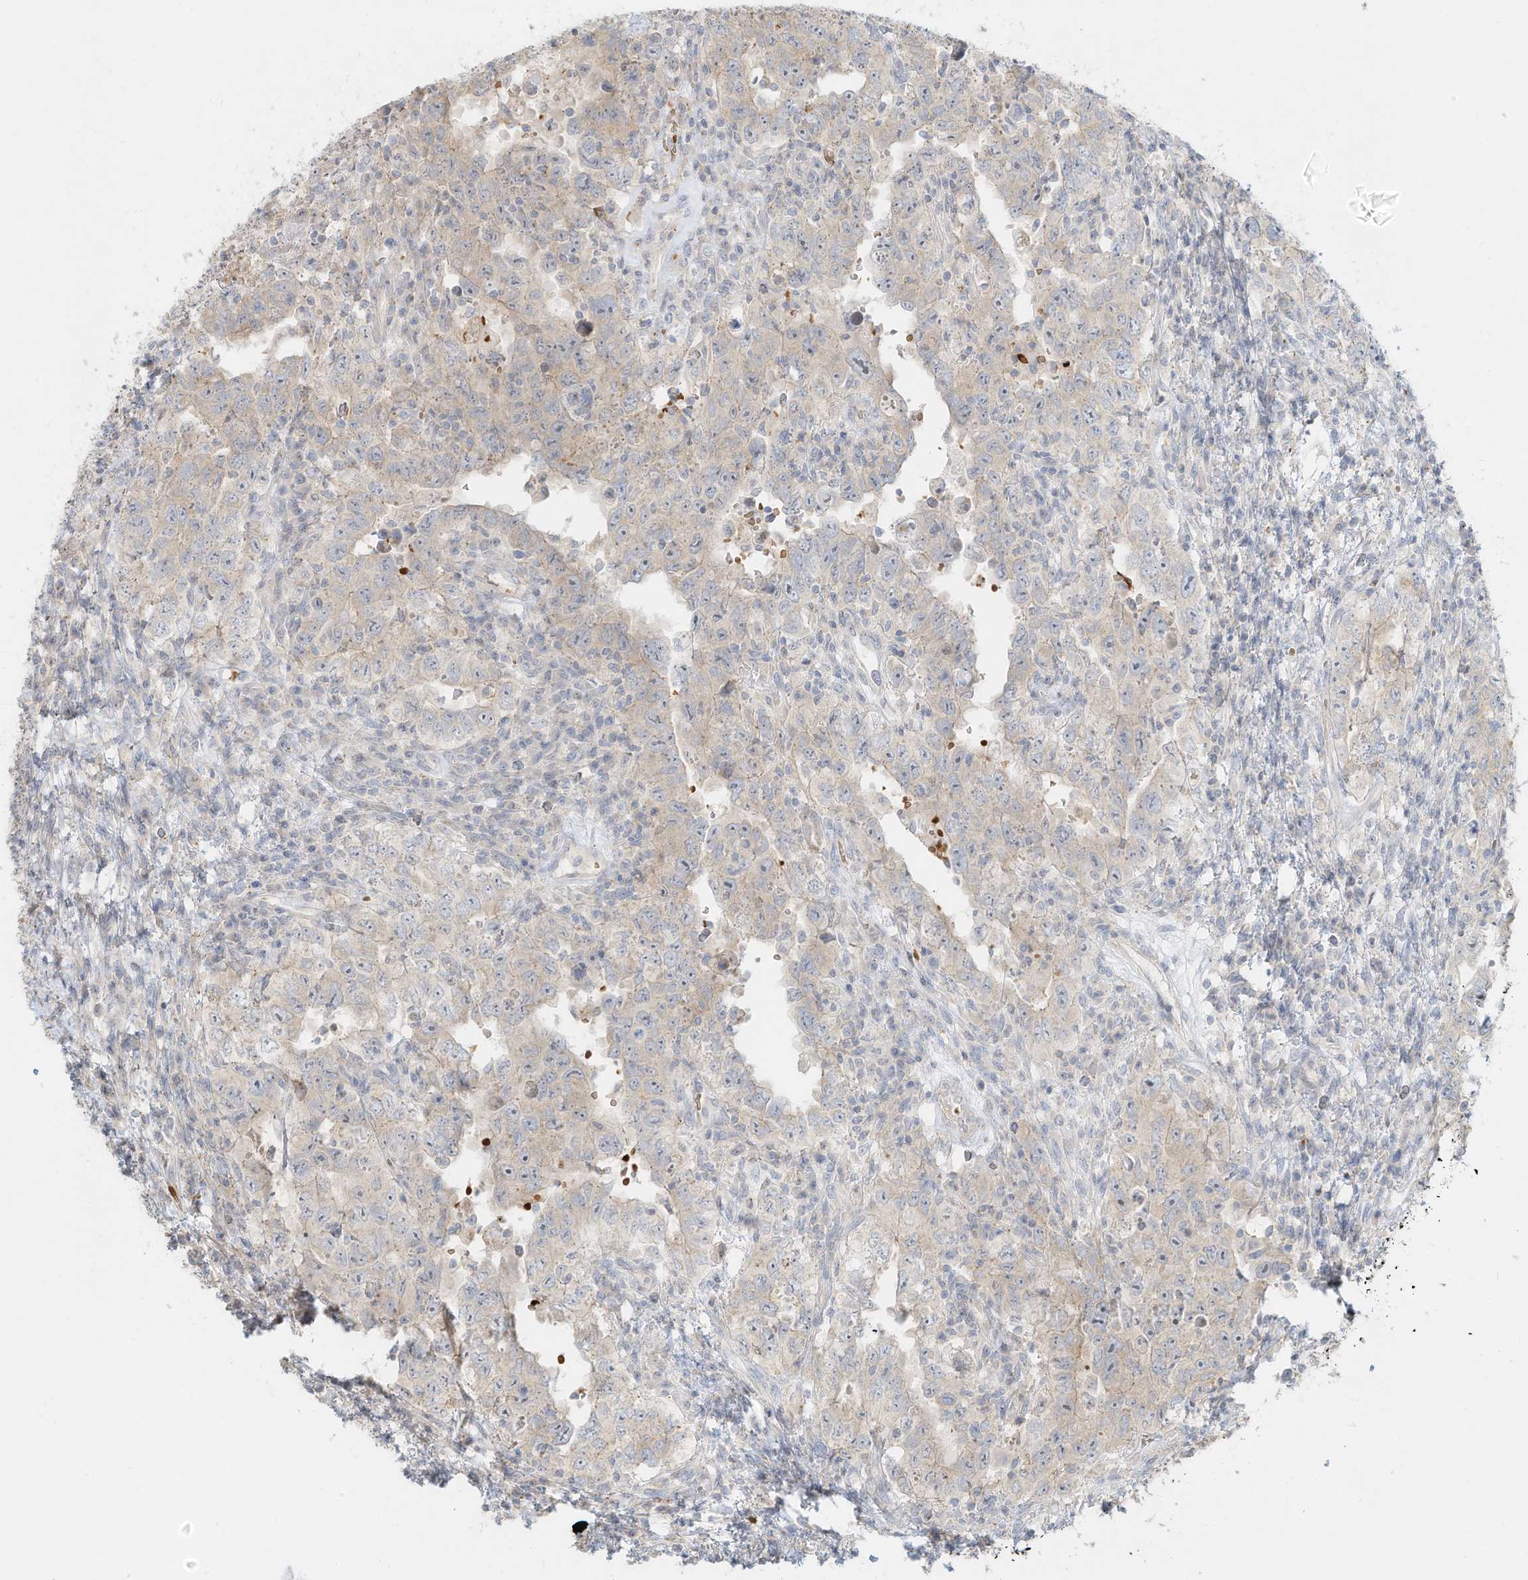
{"staining": {"intensity": "weak", "quantity": "<25%", "location": "cytoplasmic/membranous"}, "tissue": "testis cancer", "cell_type": "Tumor cells", "image_type": "cancer", "snomed": [{"axis": "morphology", "description": "Carcinoma, Embryonal, NOS"}, {"axis": "topography", "description": "Testis"}], "caption": "Testis cancer (embryonal carcinoma) was stained to show a protein in brown. There is no significant positivity in tumor cells. (DAB immunohistochemistry visualized using brightfield microscopy, high magnification).", "gene": "OFD1", "patient": {"sex": "male", "age": 26}}